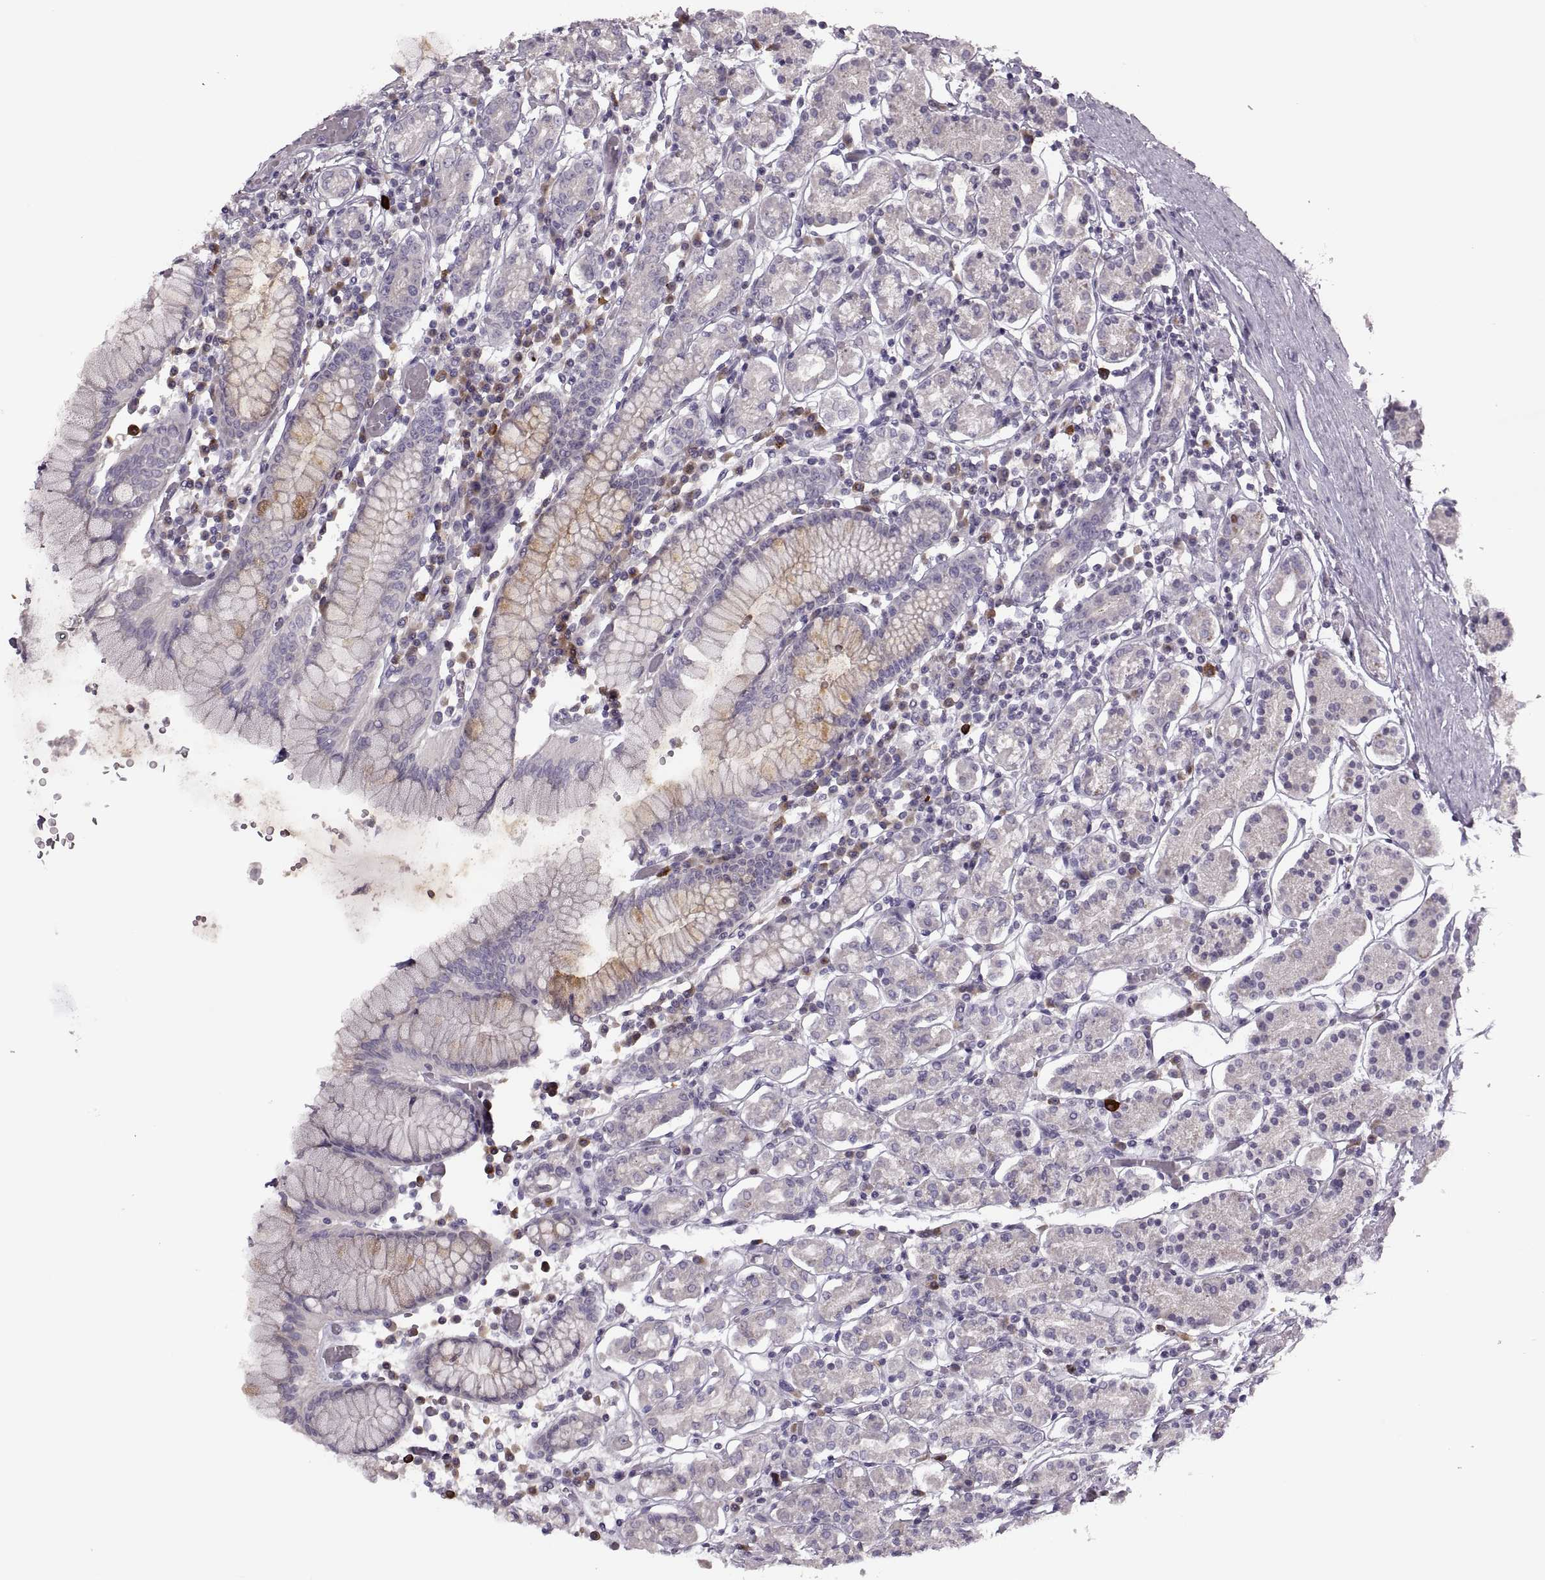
{"staining": {"intensity": "negative", "quantity": "none", "location": "none"}, "tissue": "stomach", "cell_type": "Glandular cells", "image_type": "normal", "snomed": [{"axis": "morphology", "description": "Normal tissue, NOS"}, {"axis": "topography", "description": "Stomach, upper"}, {"axis": "topography", "description": "Stomach"}], "caption": "Immunohistochemistry (IHC) image of normal human stomach stained for a protein (brown), which displays no expression in glandular cells.", "gene": "H2AP", "patient": {"sex": "male", "age": 62}}